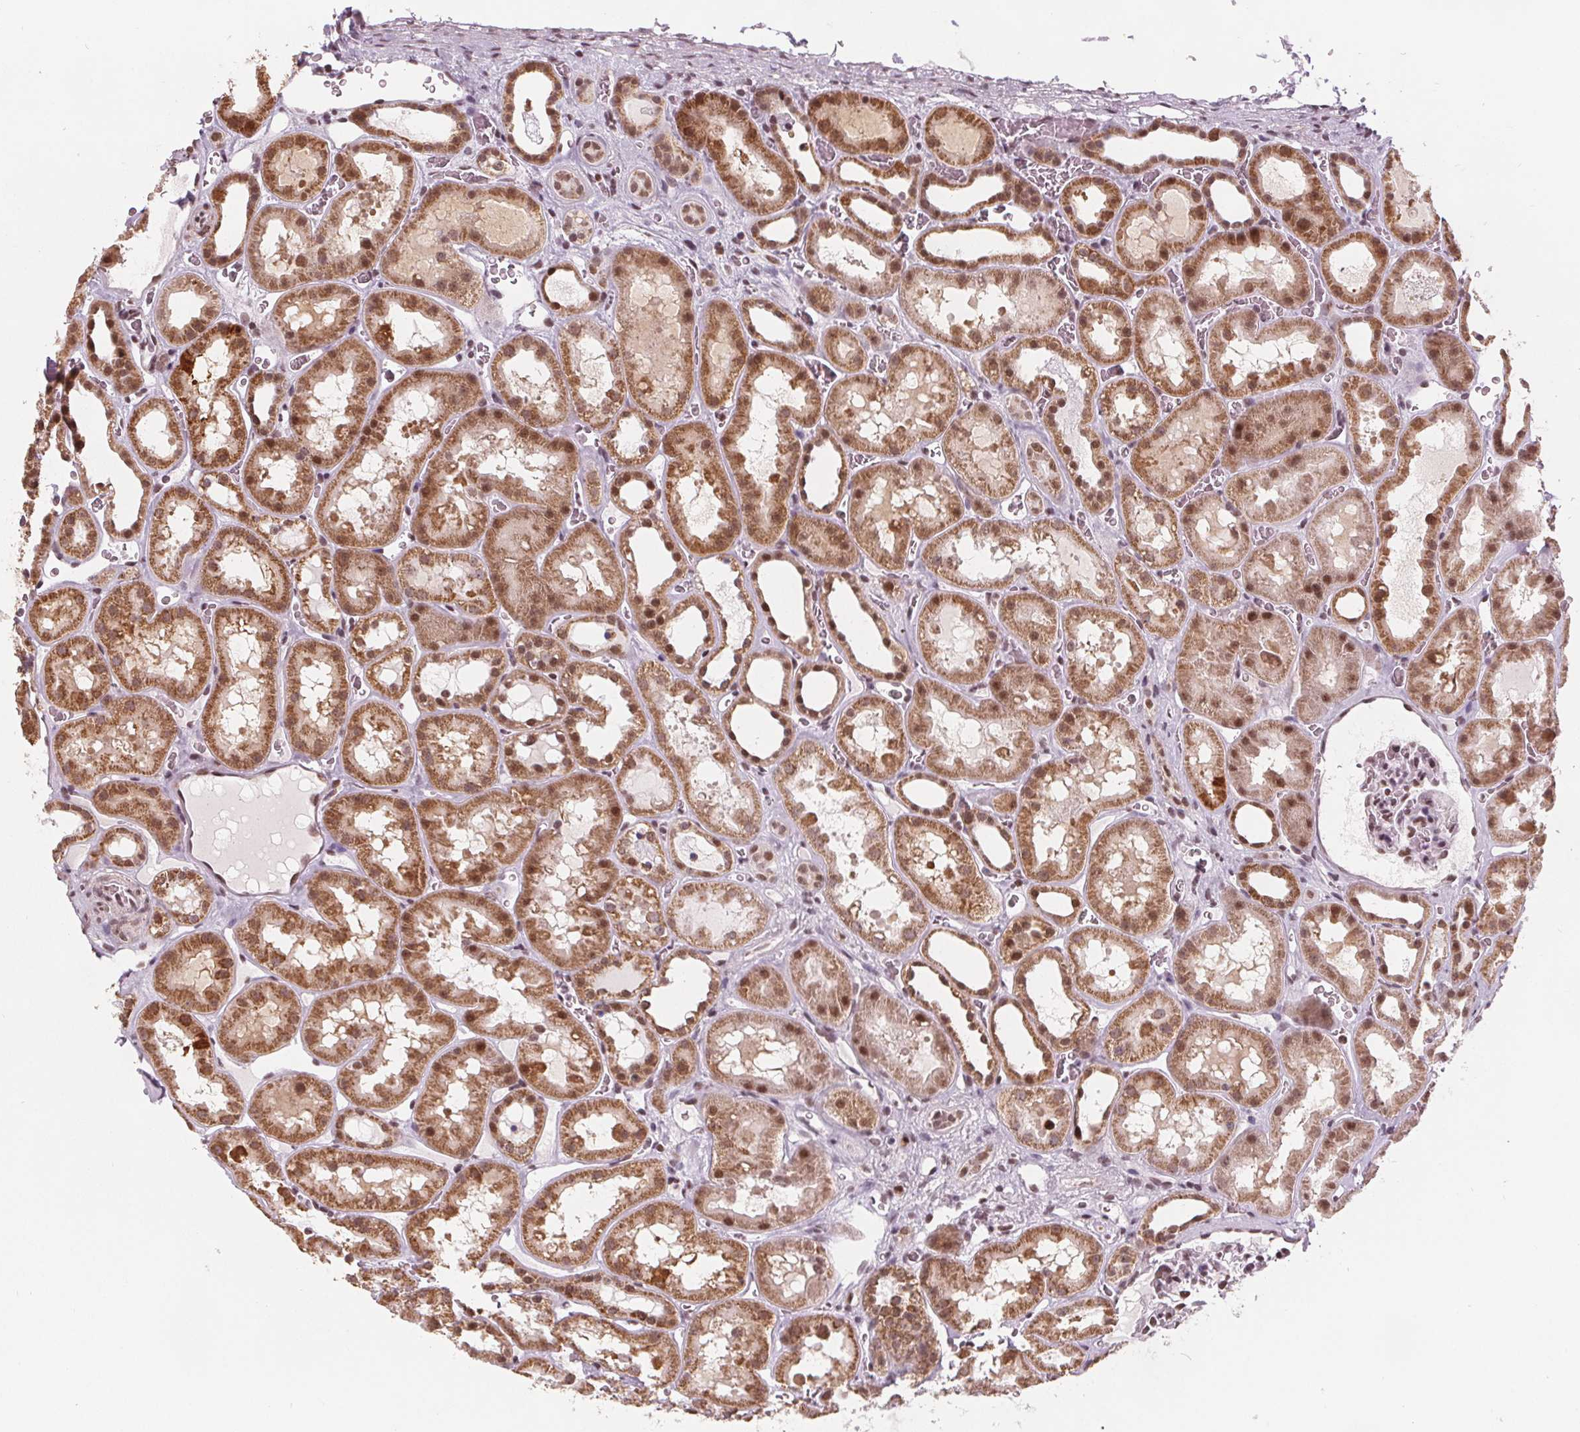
{"staining": {"intensity": "moderate", "quantity": "25%-75%", "location": "nuclear"}, "tissue": "kidney", "cell_type": "Cells in glomeruli", "image_type": "normal", "snomed": [{"axis": "morphology", "description": "Normal tissue, NOS"}, {"axis": "topography", "description": "Kidney"}], "caption": "Brown immunohistochemical staining in unremarkable human kidney shows moderate nuclear staining in about 25%-75% of cells in glomeruli.", "gene": "DPM2", "patient": {"sex": "female", "age": 41}}